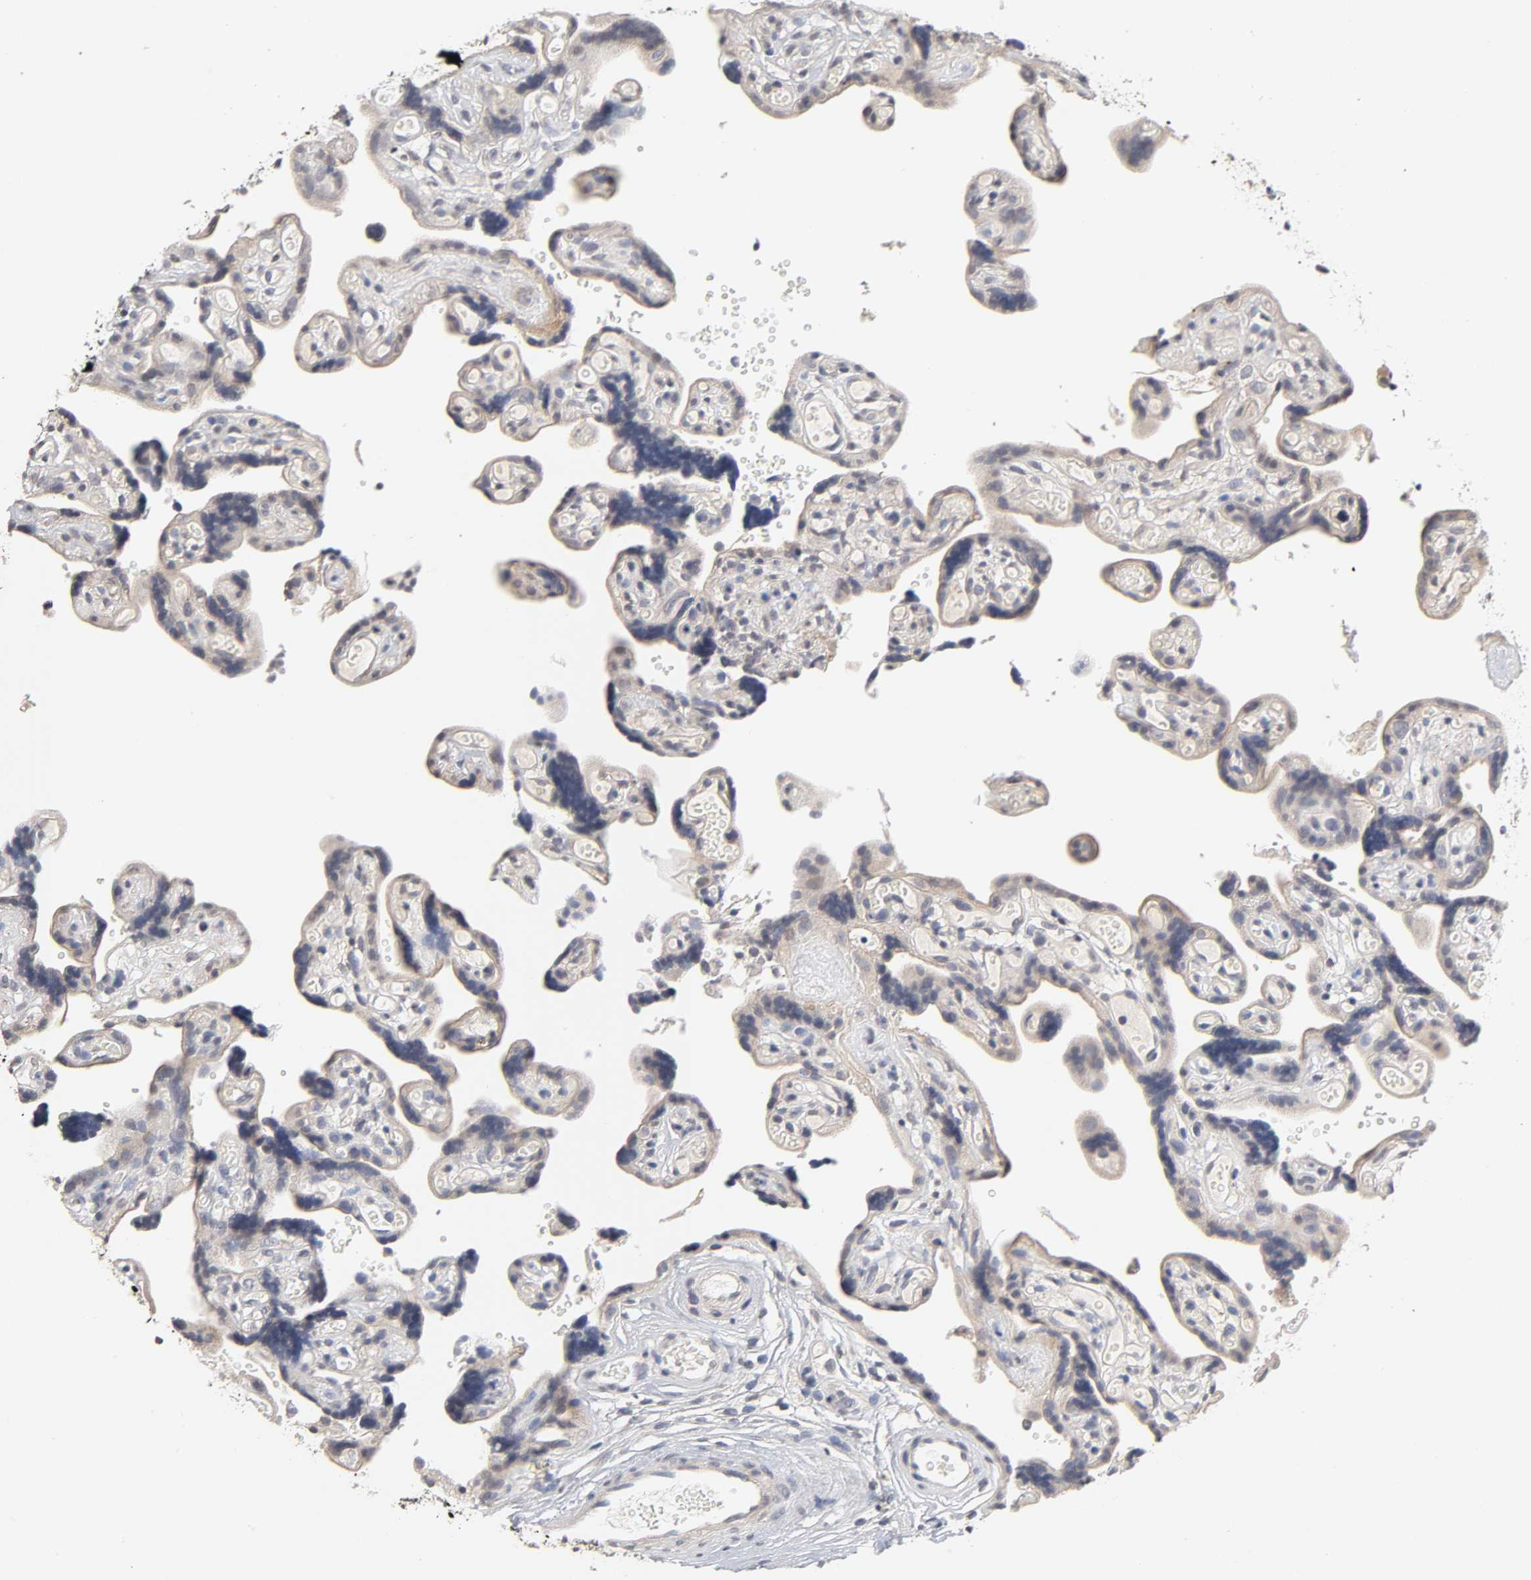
{"staining": {"intensity": "weak", "quantity": "25%-75%", "location": "cytoplasmic/membranous"}, "tissue": "placenta", "cell_type": "Decidual cells", "image_type": "normal", "snomed": [{"axis": "morphology", "description": "Normal tissue, NOS"}, {"axis": "topography", "description": "Placenta"}], "caption": "A high-resolution image shows immunohistochemistry staining of normal placenta, which reveals weak cytoplasmic/membranous expression in about 25%-75% of decidual cells. (DAB (3,3'-diaminobenzidine) = brown stain, brightfield microscopy at high magnification).", "gene": "CXADR", "patient": {"sex": "female", "age": 30}}